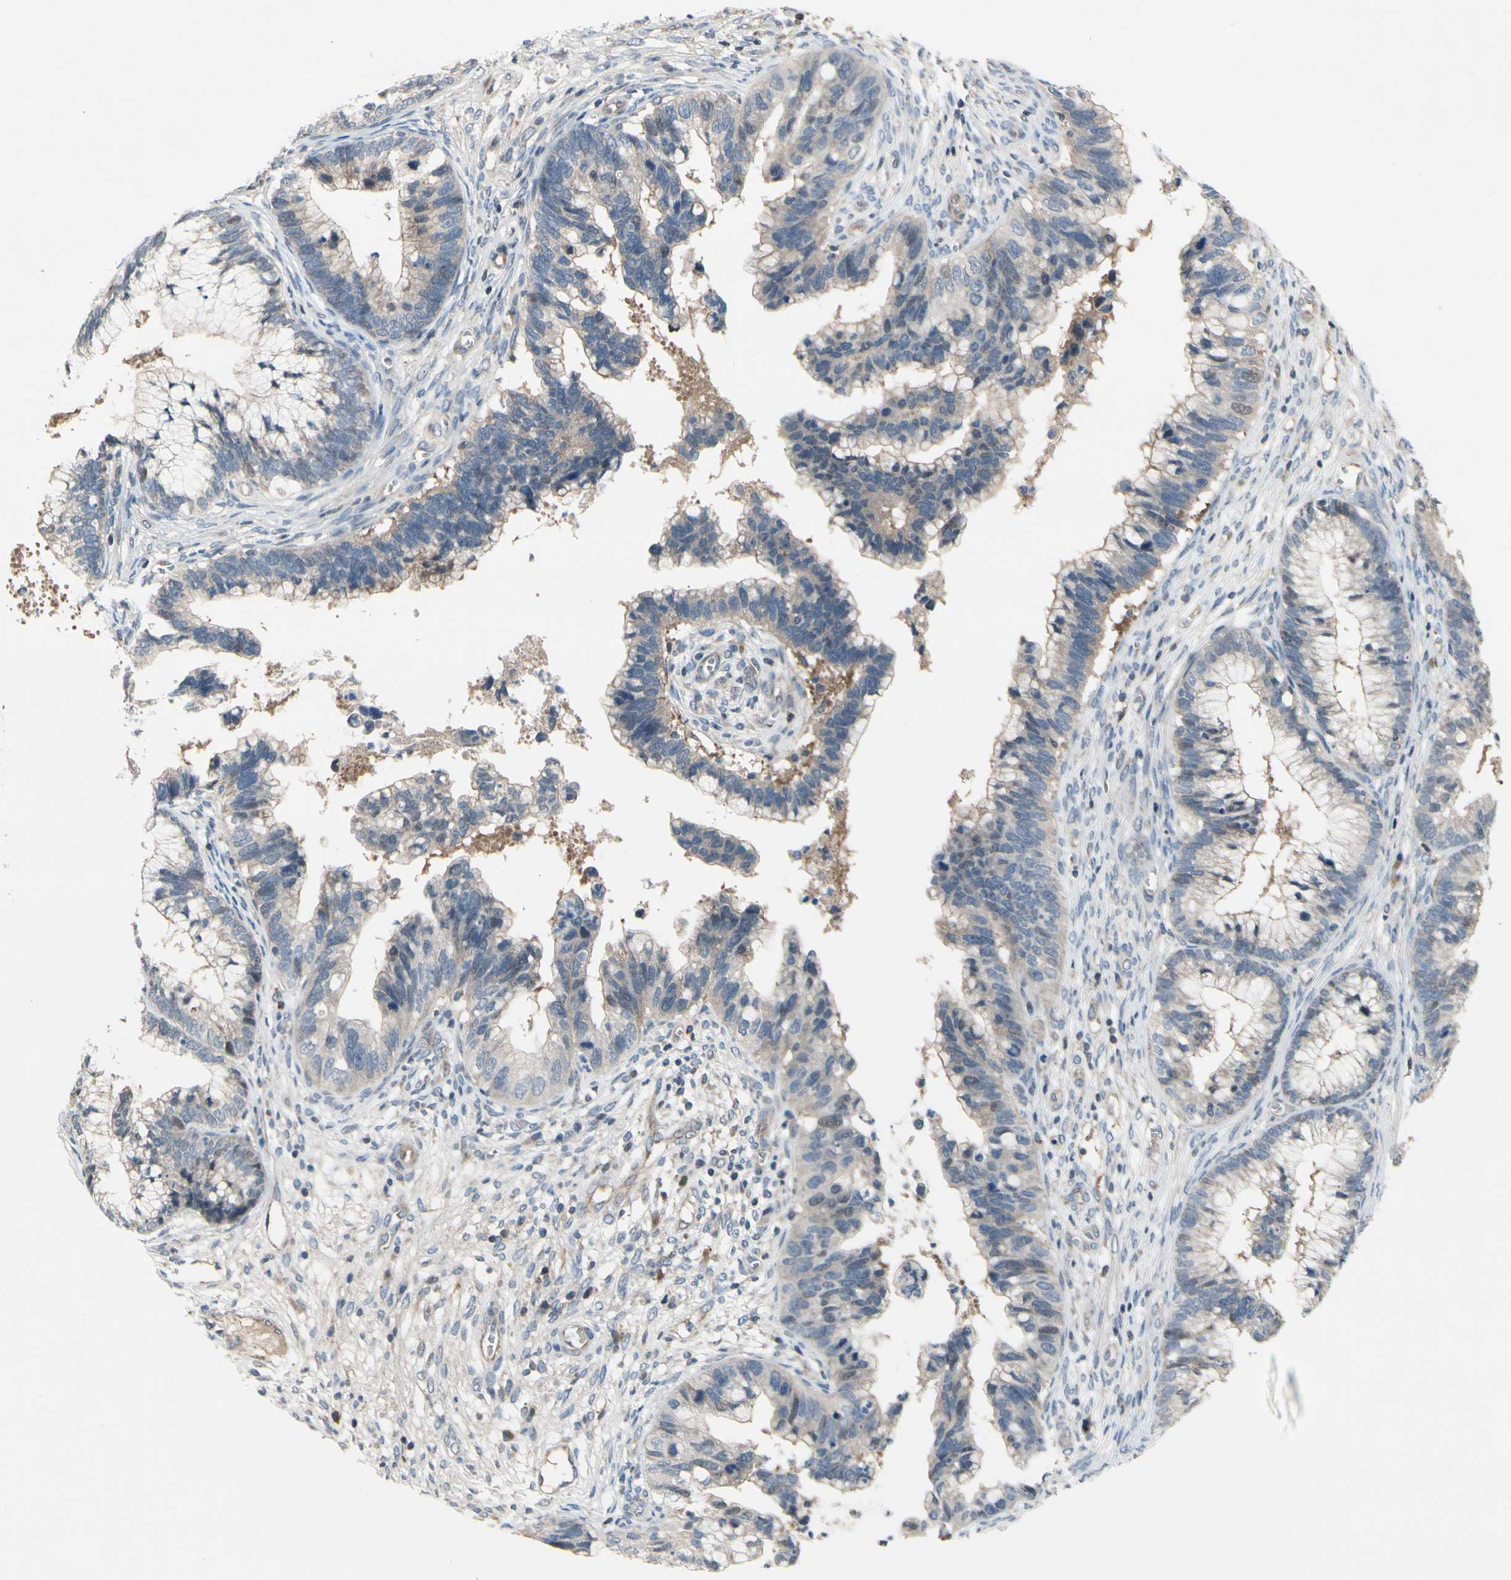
{"staining": {"intensity": "weak", "quantity": "25%-75%", "location": "cytoplasmic/membranous"}, "tissue": "cervical cancer", "cell_type": "Tumor cells", "image_type": "cancer", "snomed": [{"axis": "morphology", "description": "Adenocarcinoma, NOS"}, {"axis": "topography", "description": "Cervix"}], "caption": "IHC micrograph of human adenocarcinoma (cervical) stained for a protein (brown), which exhibits low levels of weak cytoplasmic/membranous staining in approximately 25%-75% of tumor cells.", "gene": "ICAM5", "patient": {"sex": "female", "age": 44}}